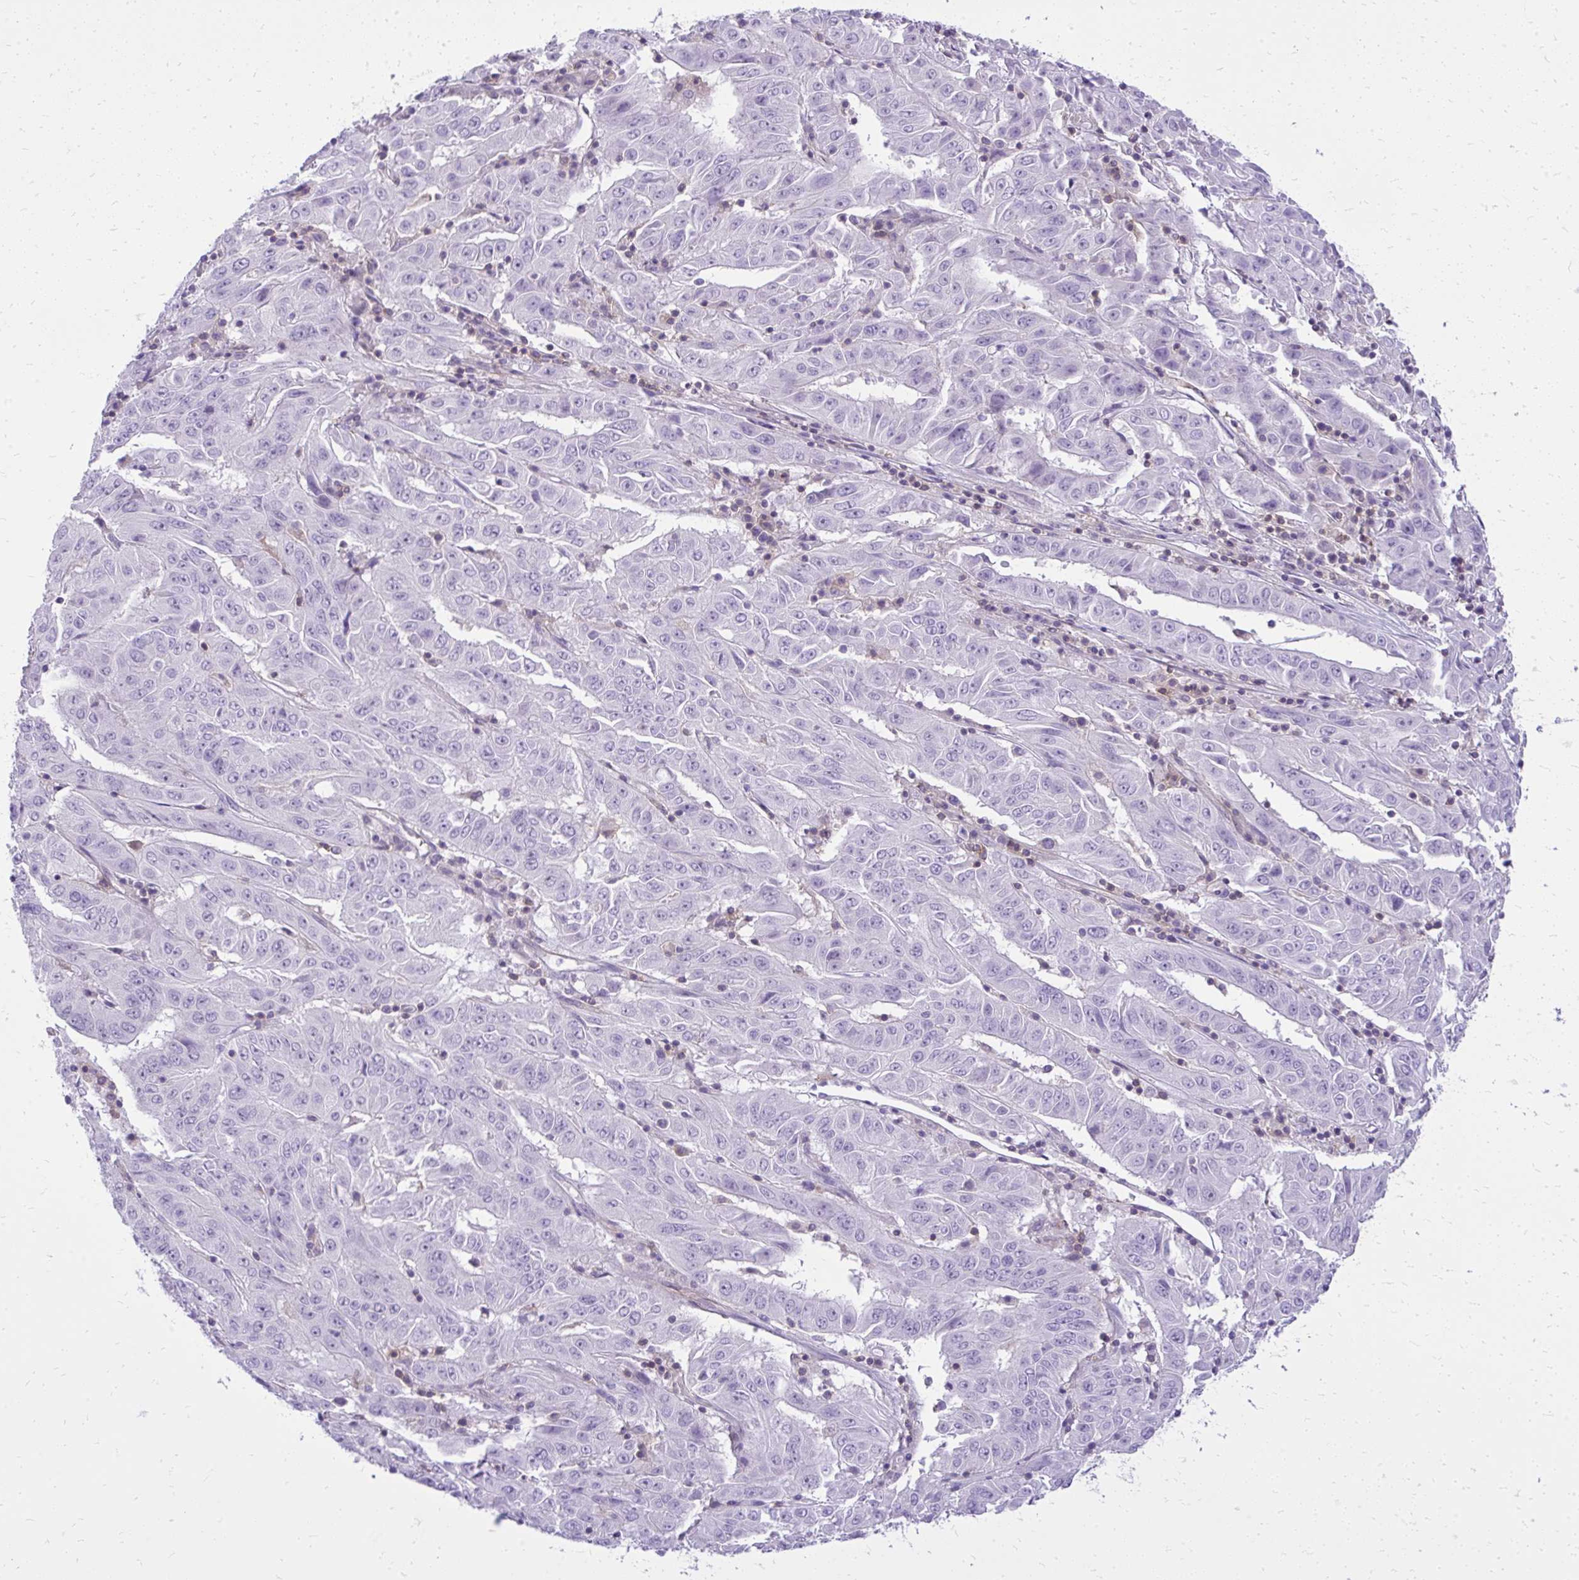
{"staining": {"intensity": "negative", "quantity": "none", "location": "none"}, "tissue": "pancreatic cancer", "cell_type": "Tumor cells", "image_type": "cancer", "snomed": [{"axis": "morphology", "description": "Adenocarcinoma, NOS"}, {"axis": "topography", "description": "Pancreas"}], "caption": "Immunohistochemistry of human pancreatic cancer (adenocarcinoma) shows no staining in tumor cells.", "gene": "GPRIN3", "patient": {"sex": "male", "age": 63}}